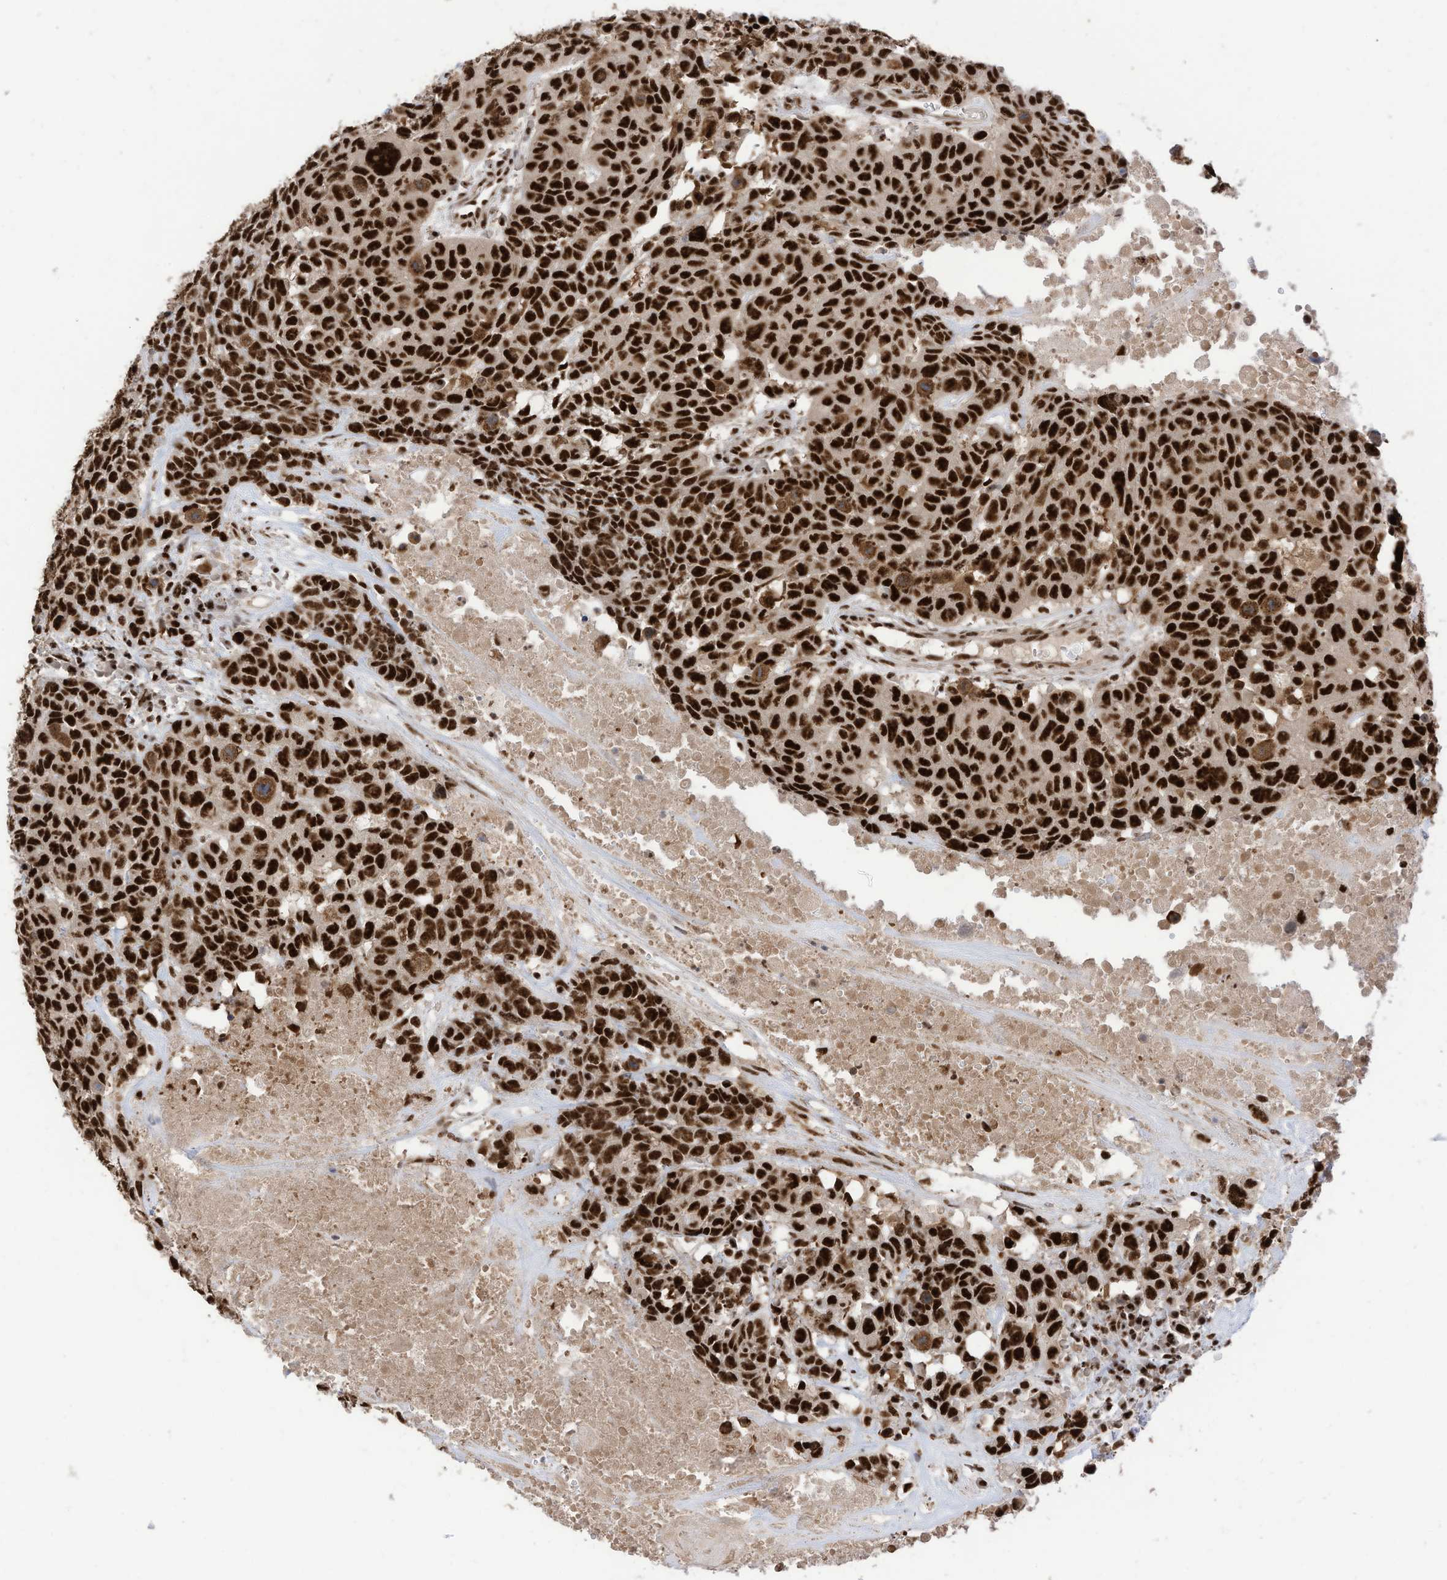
{"staining": {"intensity": "strong", "quantity": ">75%", "location": "nuclear"}, "tissue": "head and neck cancer", "cell_type": "Tumor cells", "image_type": "cancer", "snomed": [{"axis": "morphology", "description": "Squamous cell carcinoma, NOS"}, {"axis": "topography", "description": "Head-Neck"}], "caption": "Protein expression analysis of squamous cell carcinoma (head and neck) demonstrates strong nuclear staining in approximately >75% of tumor cells. (brown staining indicates protein expression, while blue staining denotes nuclei).", "gene": "SF3A3", "patient": {"sex": "male", "age": 66}}